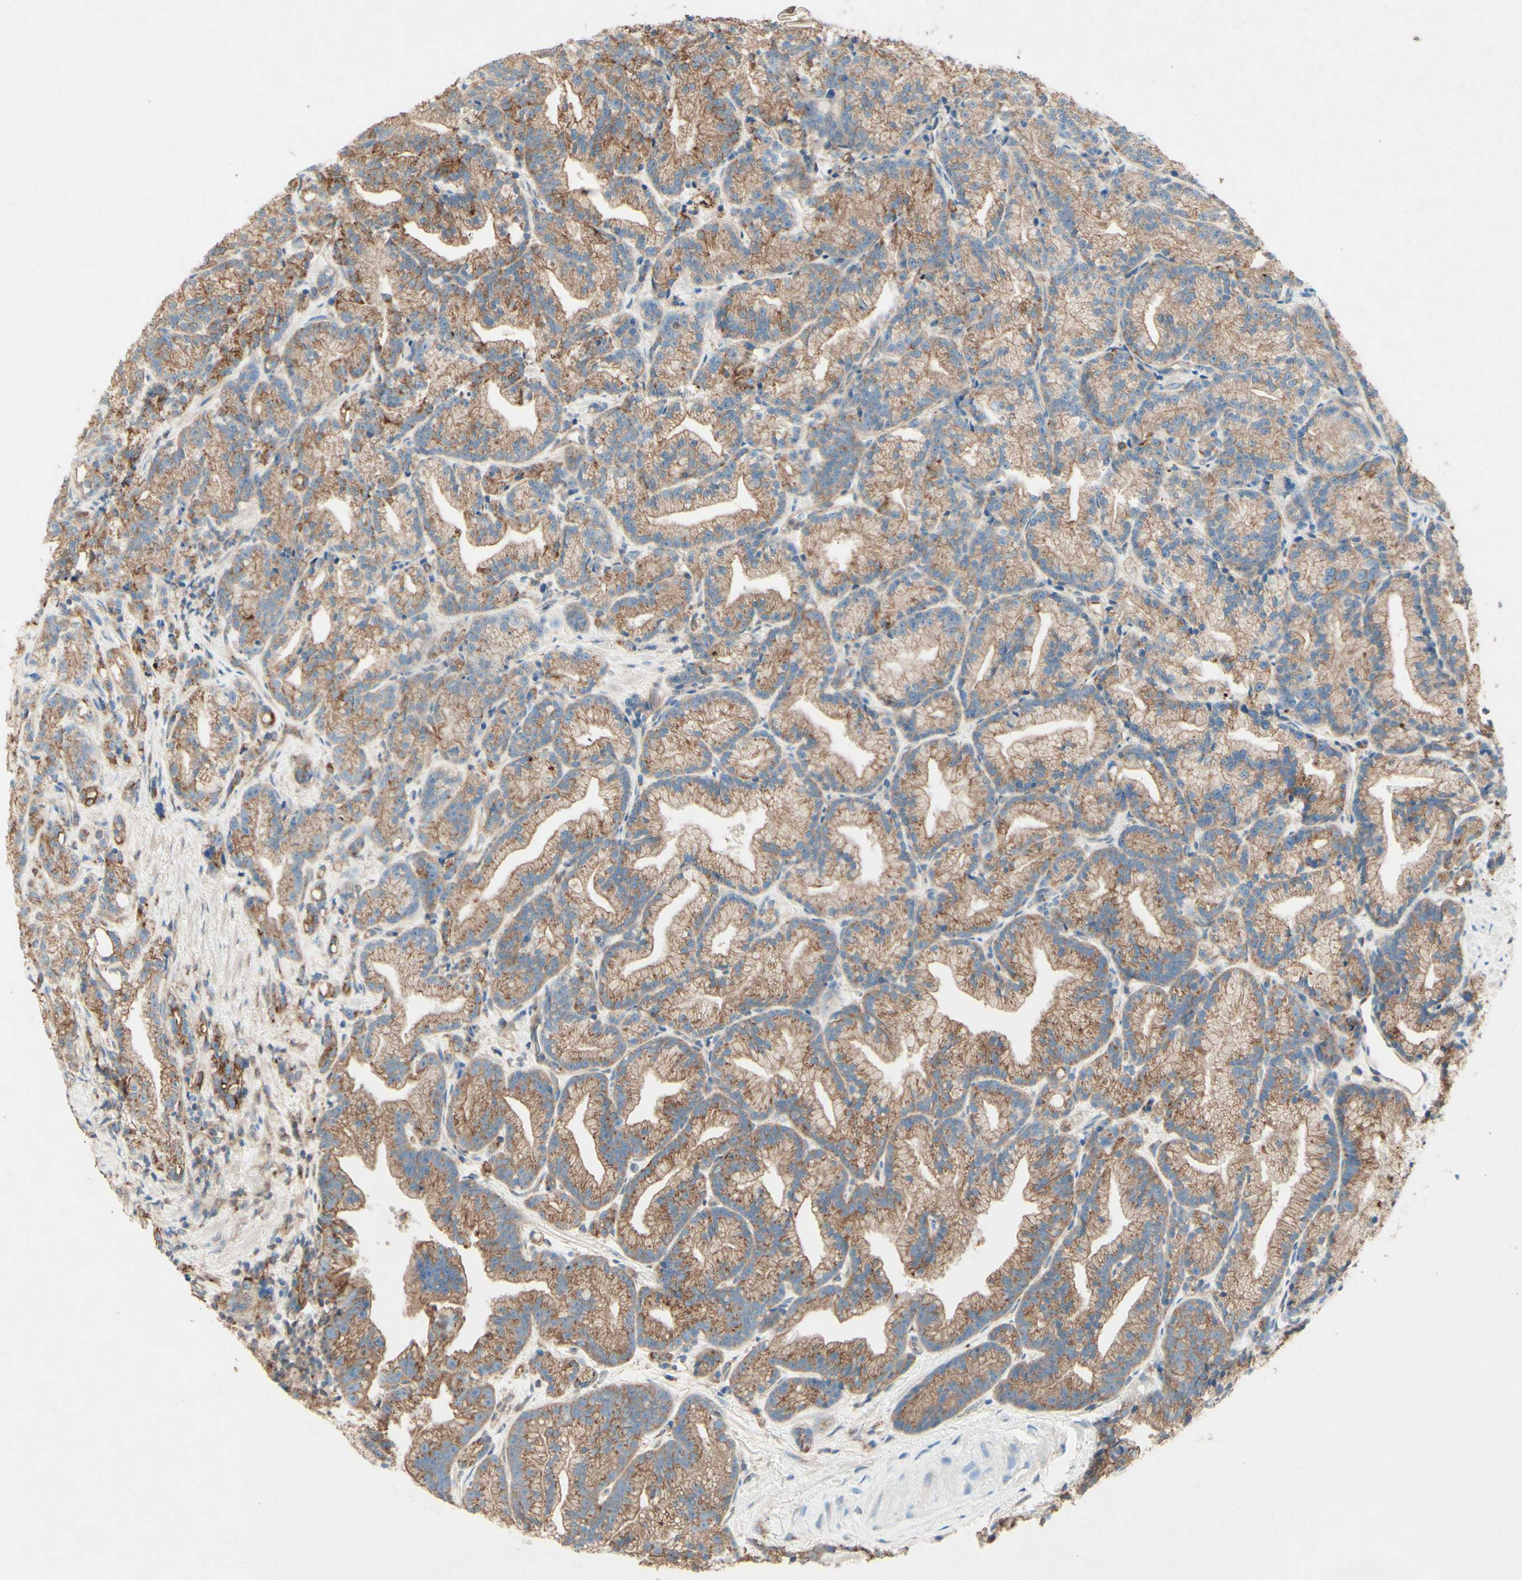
{"staining": {"intensity": "moderate", "quantity": ">75%", "location": "cytoplasmic/membranous"}, "tissue": "prostate cancer", "cell_type": "Tumor cells", "image_type": "cancer", "snomed": [{"axis": "morphology", "description": "Adenocarcinoma, Low grade"}, {"axis": "topography", "description": "Prostate"}], "caption": "This micrograph shows prostate cancer (adenocarcinoma (low-grade)) stained with immunohistochemistry (IHC) to label a protein in brown. The cytoplasmic/membranous of tumor cells show moderate positivity for the protein. Nuclei are counter-stained blue.", "gene": "MTM1", "patient": {"sex": "male", "age": 89}}